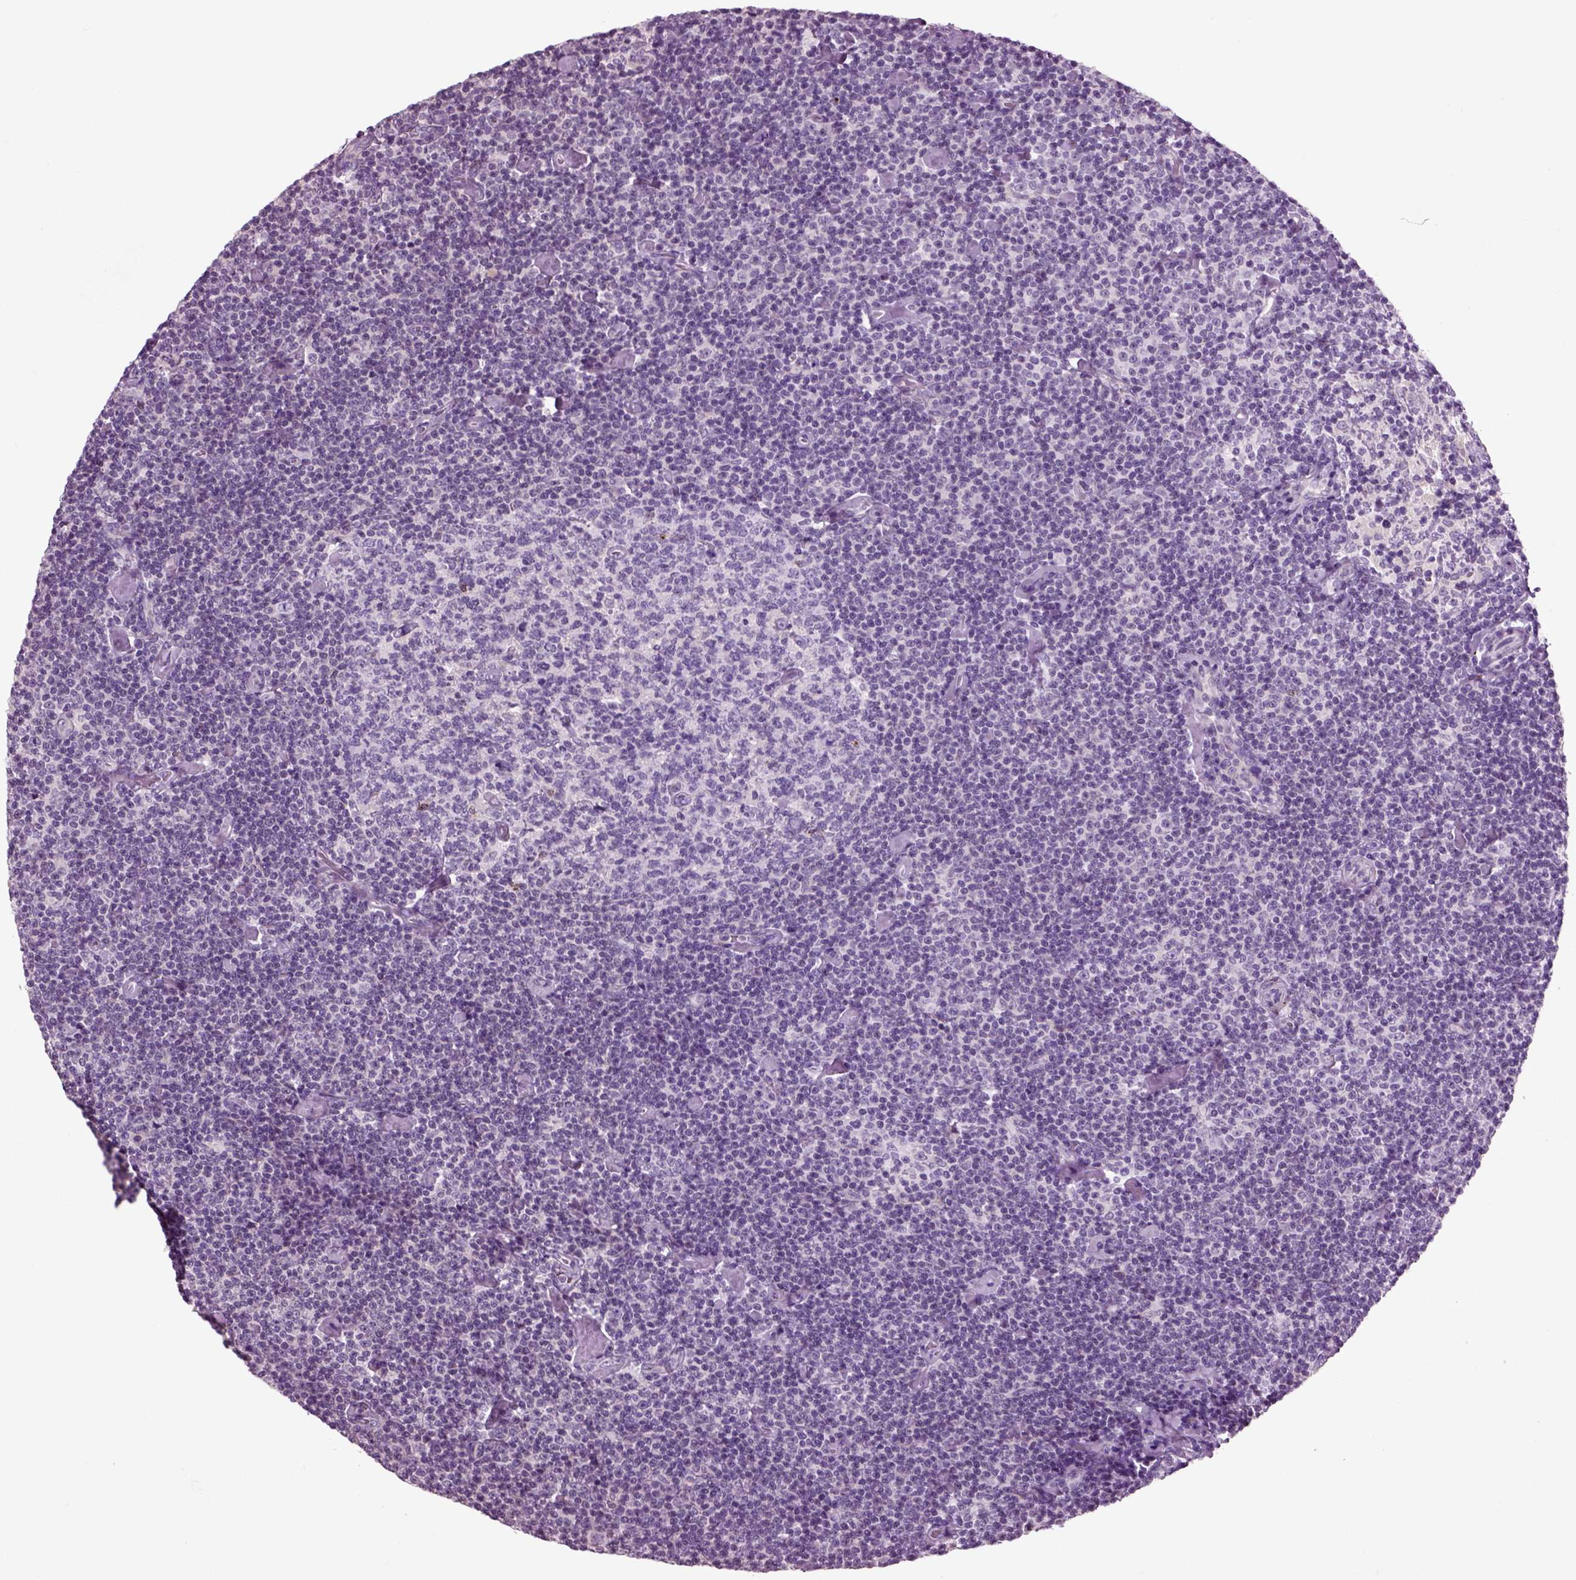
{"staining": {"intensity": "negative", "quantity": "none", "location": "none"}, "tissue": "lymphoma", "cell_type": "Tumor cells", "image_type": "cancer", "snomed": [{"axis": "morphology", "description": "Malignant lymphoma, non-Hodgkin's type, Low grade"}, {"axis": "topography", "description": "Lymph node"}], "caption": "High magnification brightfield microscopy of low-grade malignant lymphoma, non-Hodgkin's type stained with DAB (brown) and counterstained with hematoxylin (blue): tumor cells show no significant positivity.", "gene": "CHGB", "patient": {"sex": "male", "age": 81}}